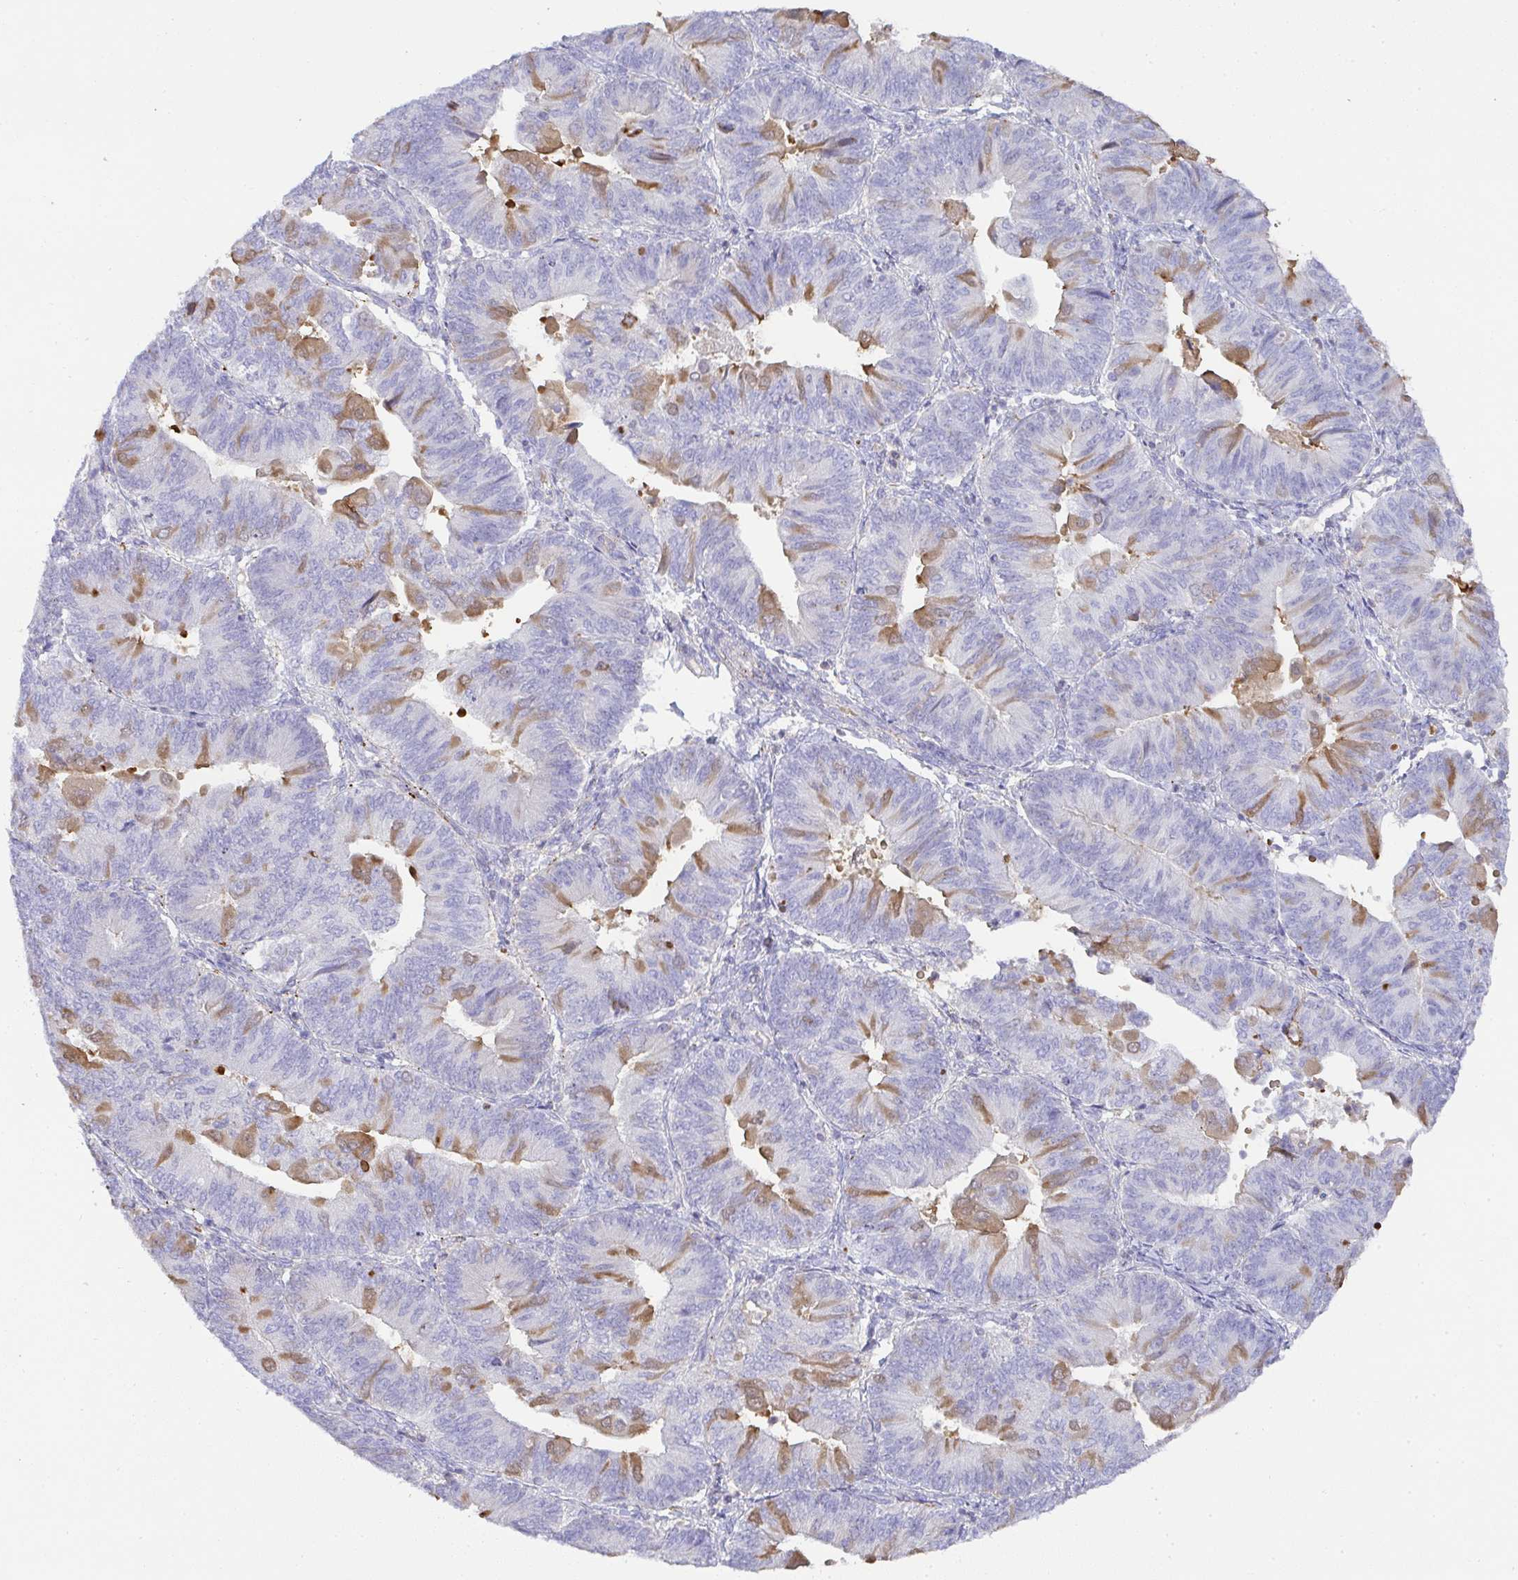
{"staining": {"intensity": "moderate", "quantity": "<25%", "location": "cytoplasmic/membranous"}, "tissue": "endometrial cancer", "cell_type": "Tumor cells", "image_type": "cancer", "snomed": [{"axis": "morphology", "description": "Adenocarcinoma, NOS"}, {"axis": "topography", "description": "Endometrium"}], "caption": "Immunohistochemical staining of endometrial cancer (adenocarcinoma) demonstrates low levels of moderate cytoplasmic/membranous protein expression in about <25% of tumor cells. (Stains: DAB in brown, nuclei in blue, Microscopy: brightfield microscopy at high magnification).", "gene": "TNFAIP8", "patient": {"sex": "female", "age": 65}}